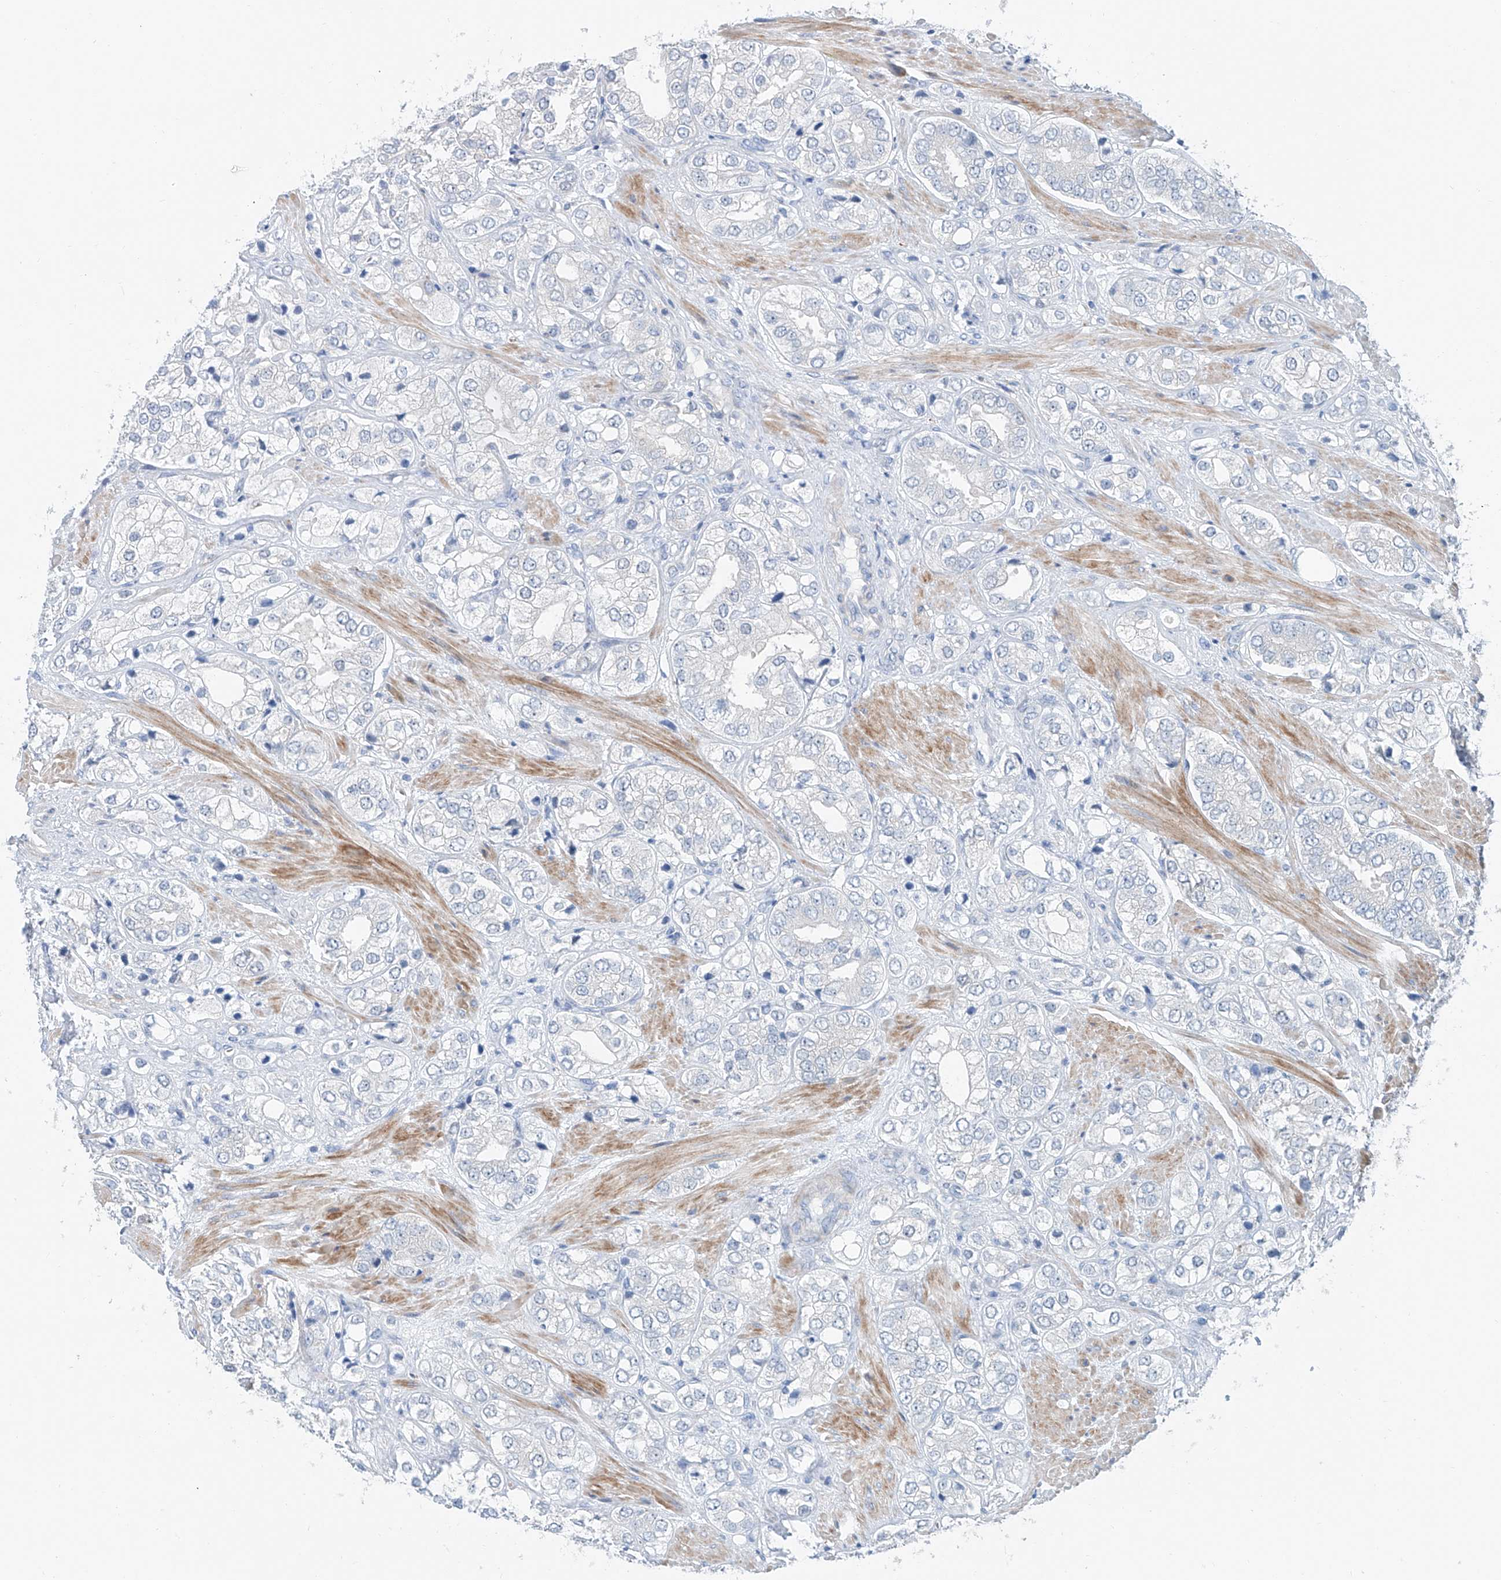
{"staining": {"intensity": "negative", "quantity": "none", "location": "none"}, "tissue": "prostate cancer", "cell_type": "Tumor cells", "image_type": "cancer", "snomed": [{"axis": "morphology", "description": "Adenocarcinoma, High grade"}, {"axis": "topography", "description": "Prostate"}], "caption": "High magnification brightfield microscopy of prostate adenocarcinoma (high-grade) stained with DAB (3,3'-diaminobenzidine) (brown) and counterstained with hematoxylin (blue): tumor cells show no significant expression. Brightfield microscopy of immunohistochemistry stained with DAB (brown) and hematoxylin (blue), captured at high magnification.", "gene": "ANKRD34A", "patient": {"sex": "male", "age": 50}}